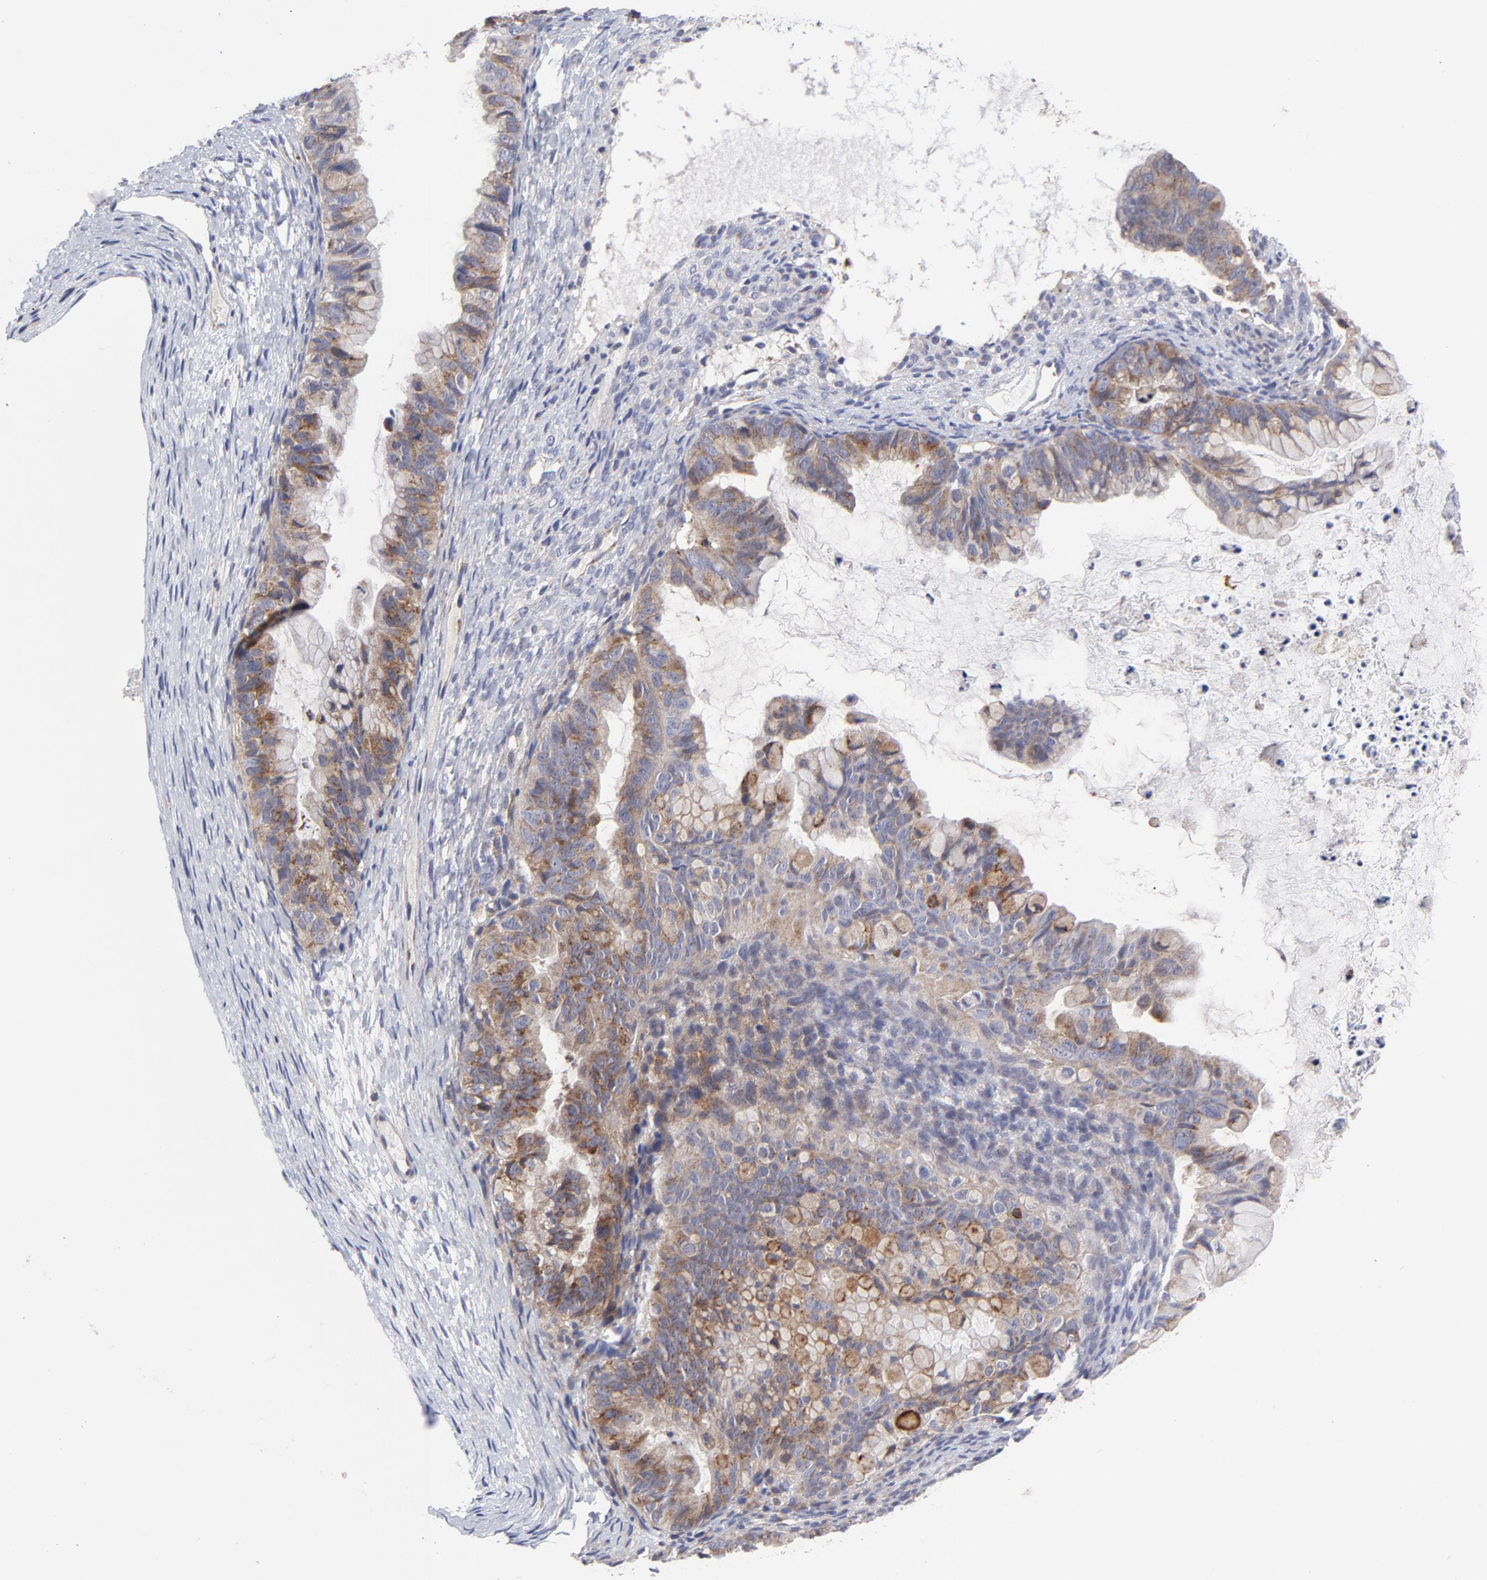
{"staining": {"intensity": "moderate", "quantity": ">75%", "location": "cytoplasmic/membranous"}, "tissue": "ovarian cancer", "cell_type": "Tumor cells", "image_type": "cancer", "snomed": [{"axis": "morphology", "description": "Cystadenocarcinoma, mucinous, NOS"}, {"axis": "topography", "description": "Ovary"}], "caption": "IHC photomicrograph of neoplastic tissue: human ovarian mucinous cystadenocarcinoma stained using immunohistochemistry (IHC) shows medium levels of moderate protein expression localized specifically in the cytoplasmic/membranous of tumor cells, appearing as a cytoplasmic/membranous brown color.", "gene": "RAPGEF3", "patient": {"sex": "female", "age": 36}}